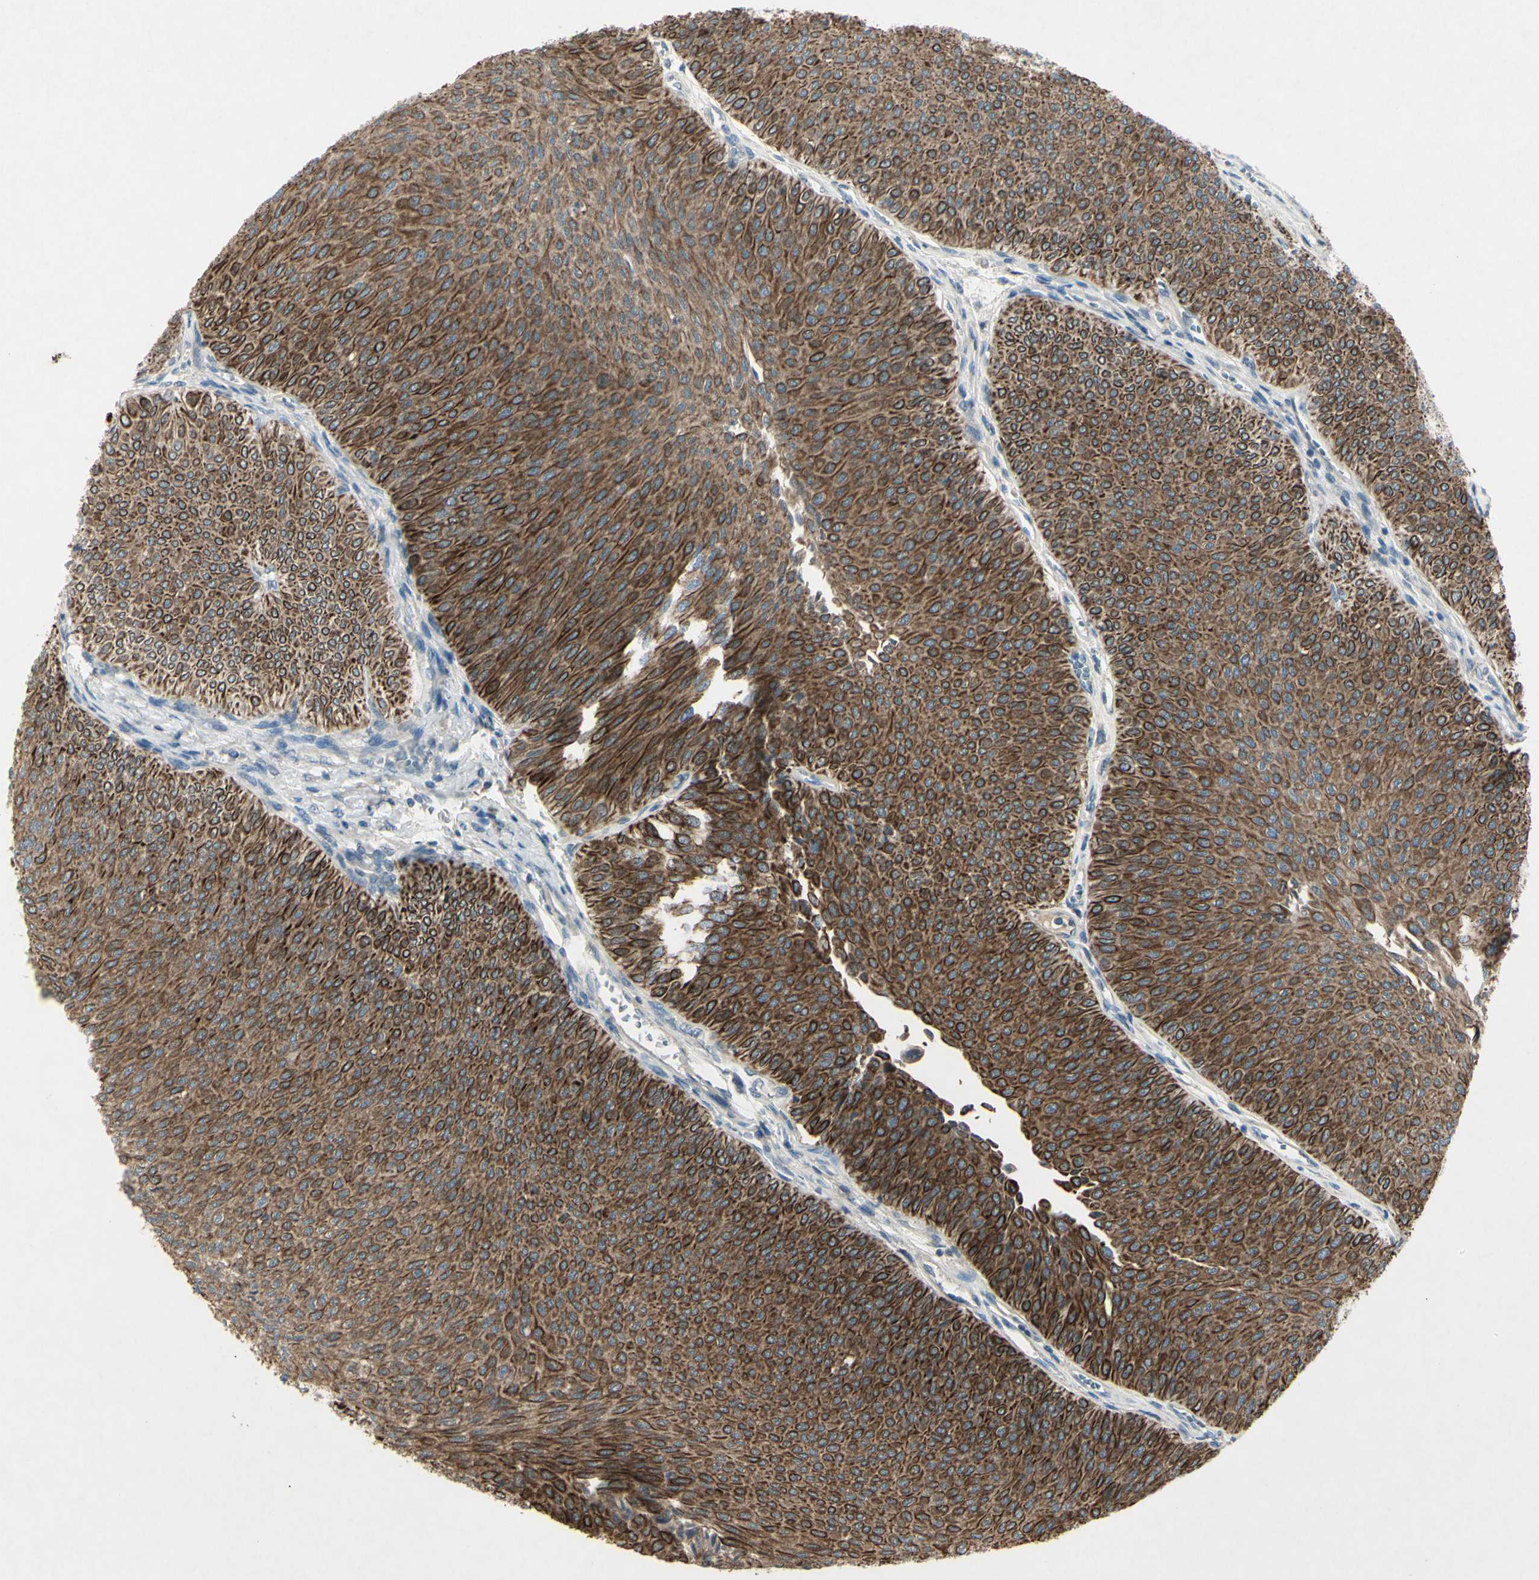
{"staining": {"intensity": "strong", "quantity": ">75%", "location": "cytoplasmic/membranous"}, "tissue": "urothelial cancer", "cell_type": "Tumor cells", "image_type": "cancer", "snomed": [{"axis": "morphology", "description": "Urothelial carcinoma, Low grade"}, {"axis": "topography", "description": "Urinary bladder"}], "caption": "DAB immunohistochemical staining of urothelial cancer exhibits strong cytoplasmic/membranous protein expression in approximately >75% of tumor cells.", "gene": "TIMM21", "patient": {"sex": "male", "age": 78}}